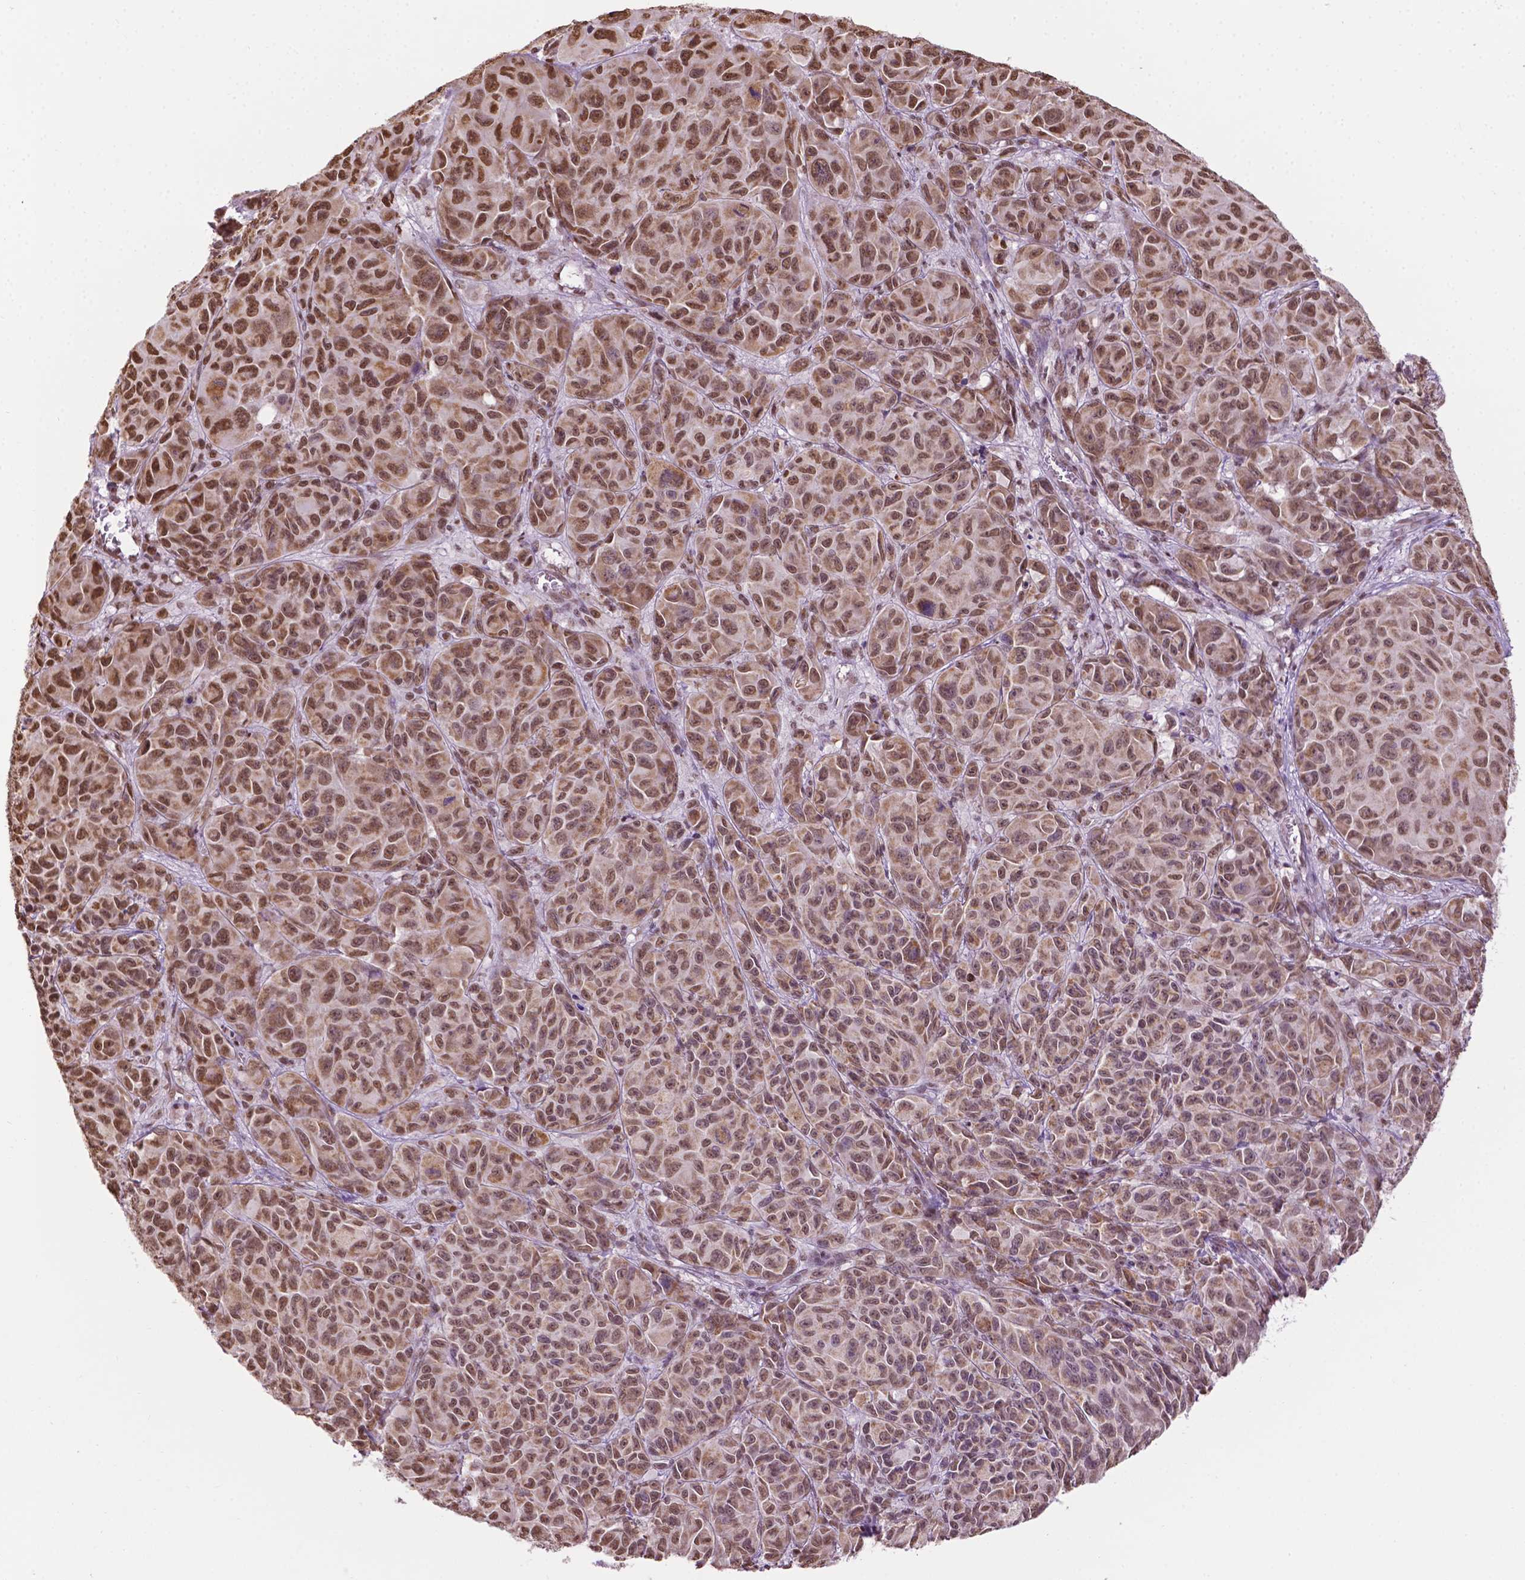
{"staining": {"intensity": "moderate", "quantity": ">75%", "location": "cytoplasmic/membranous,nuclear"}, "tissue": "melanoma", "cell_type": "Tumor cells", "image_type": "cancer", "snomed": [{"axis": "morphology", "description": "Malignant melanoma, NOS"}, {"axis": "topography", "description": "Vulva, labia, clitoris and Bartholin´s gland, NO"}], "caption": "Protein staining of malignant melanoma tissue shows moderate cytoplasmic/membranous and nuclear staining in approximately >75% of tumor cells.", "gene": "COL23A1", "patient": {"sex": "female", "age": 75}}